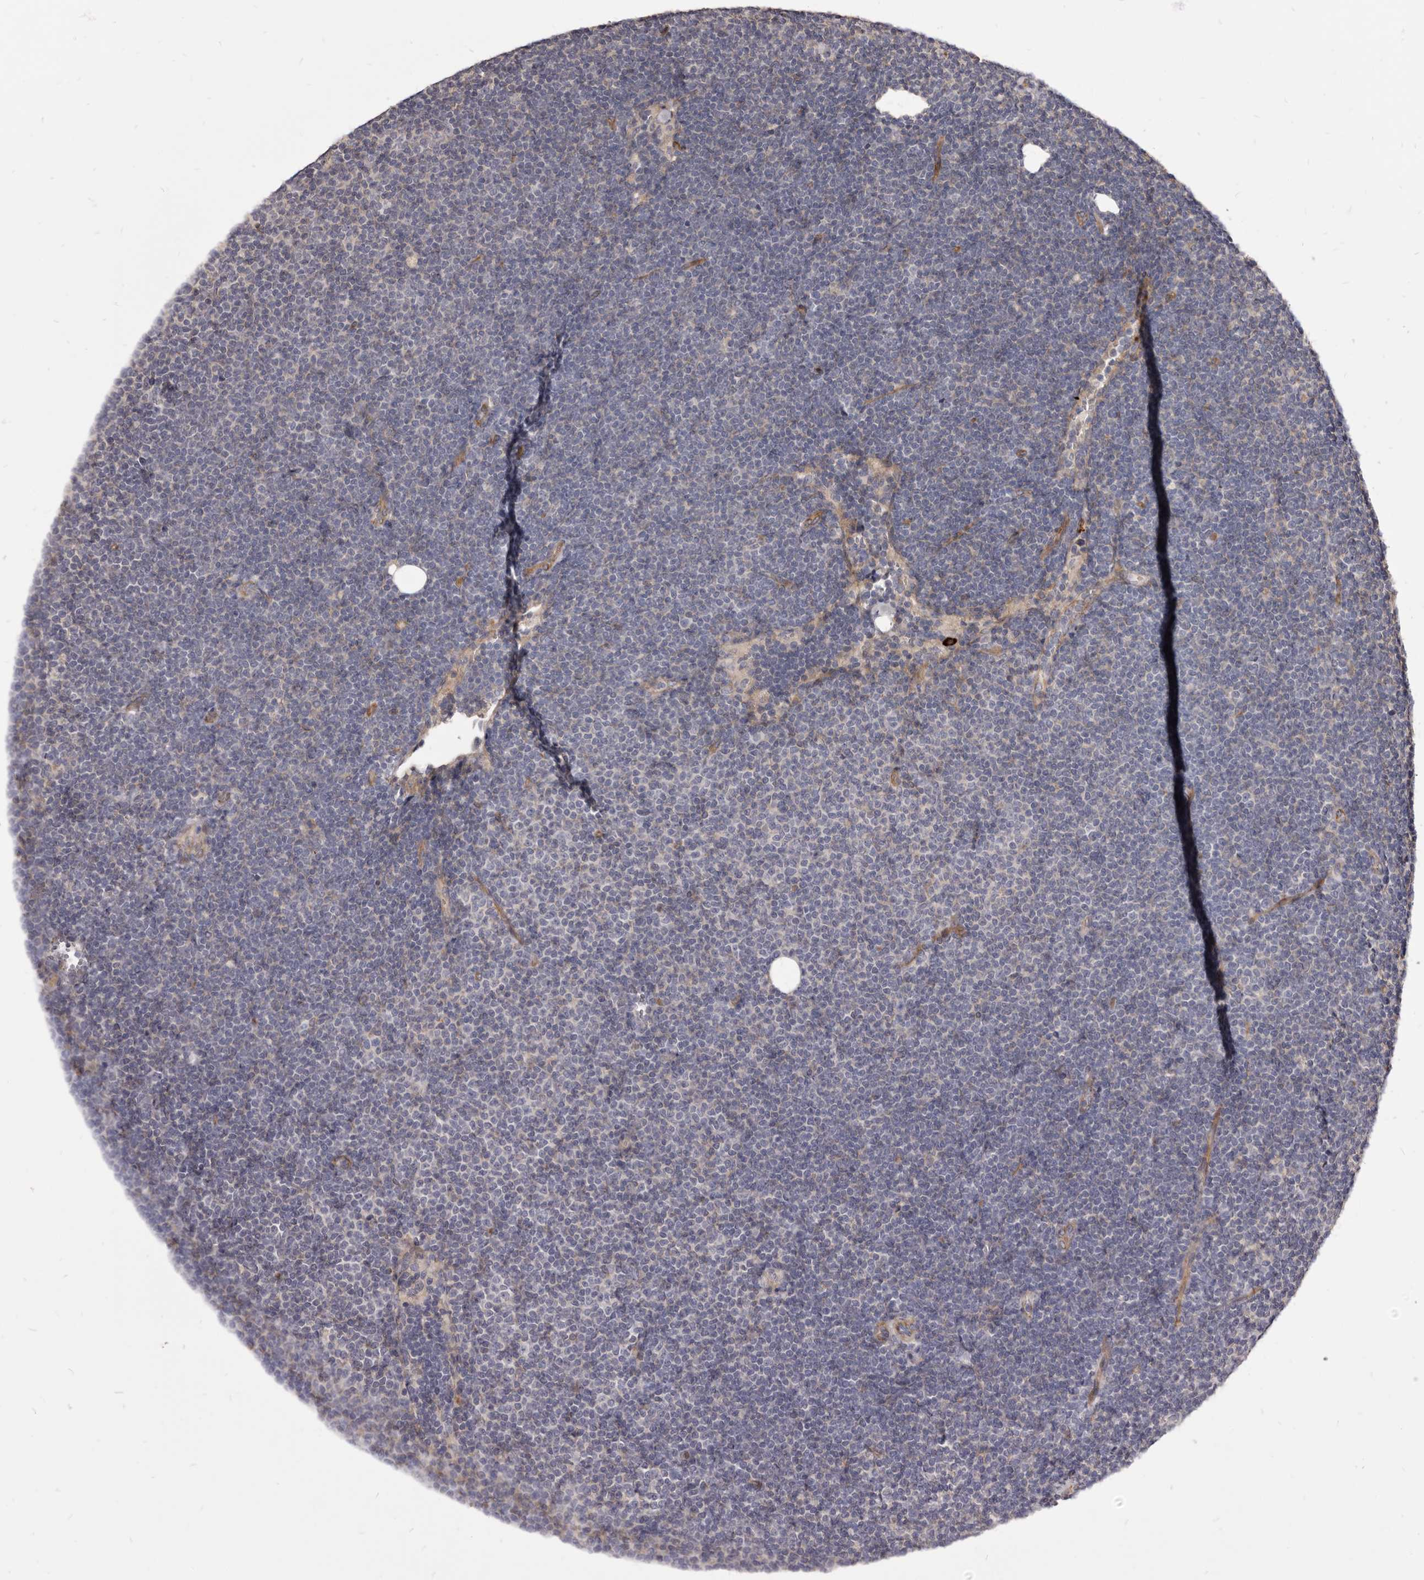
{"staining": {"intensity": "negative", "quantity": "none", "location": "none"}, "tissue": "lymphoma", "cell_type": "Tumor cells", "image_type": "cancer", "snomed": [{"axis": "morphology", "description": "Malignant lymphoma, non-Hodgkin's type, Low grade"}, {"axis": "topography", "description": "Lymph node"}], "caption": "This is a image of IHC staining of lymphoma, which shows no staining in tumor cells. Nuclei are stained in blue.", "gene": "FAS", "patient": {"sex": "female", "age": 53}}